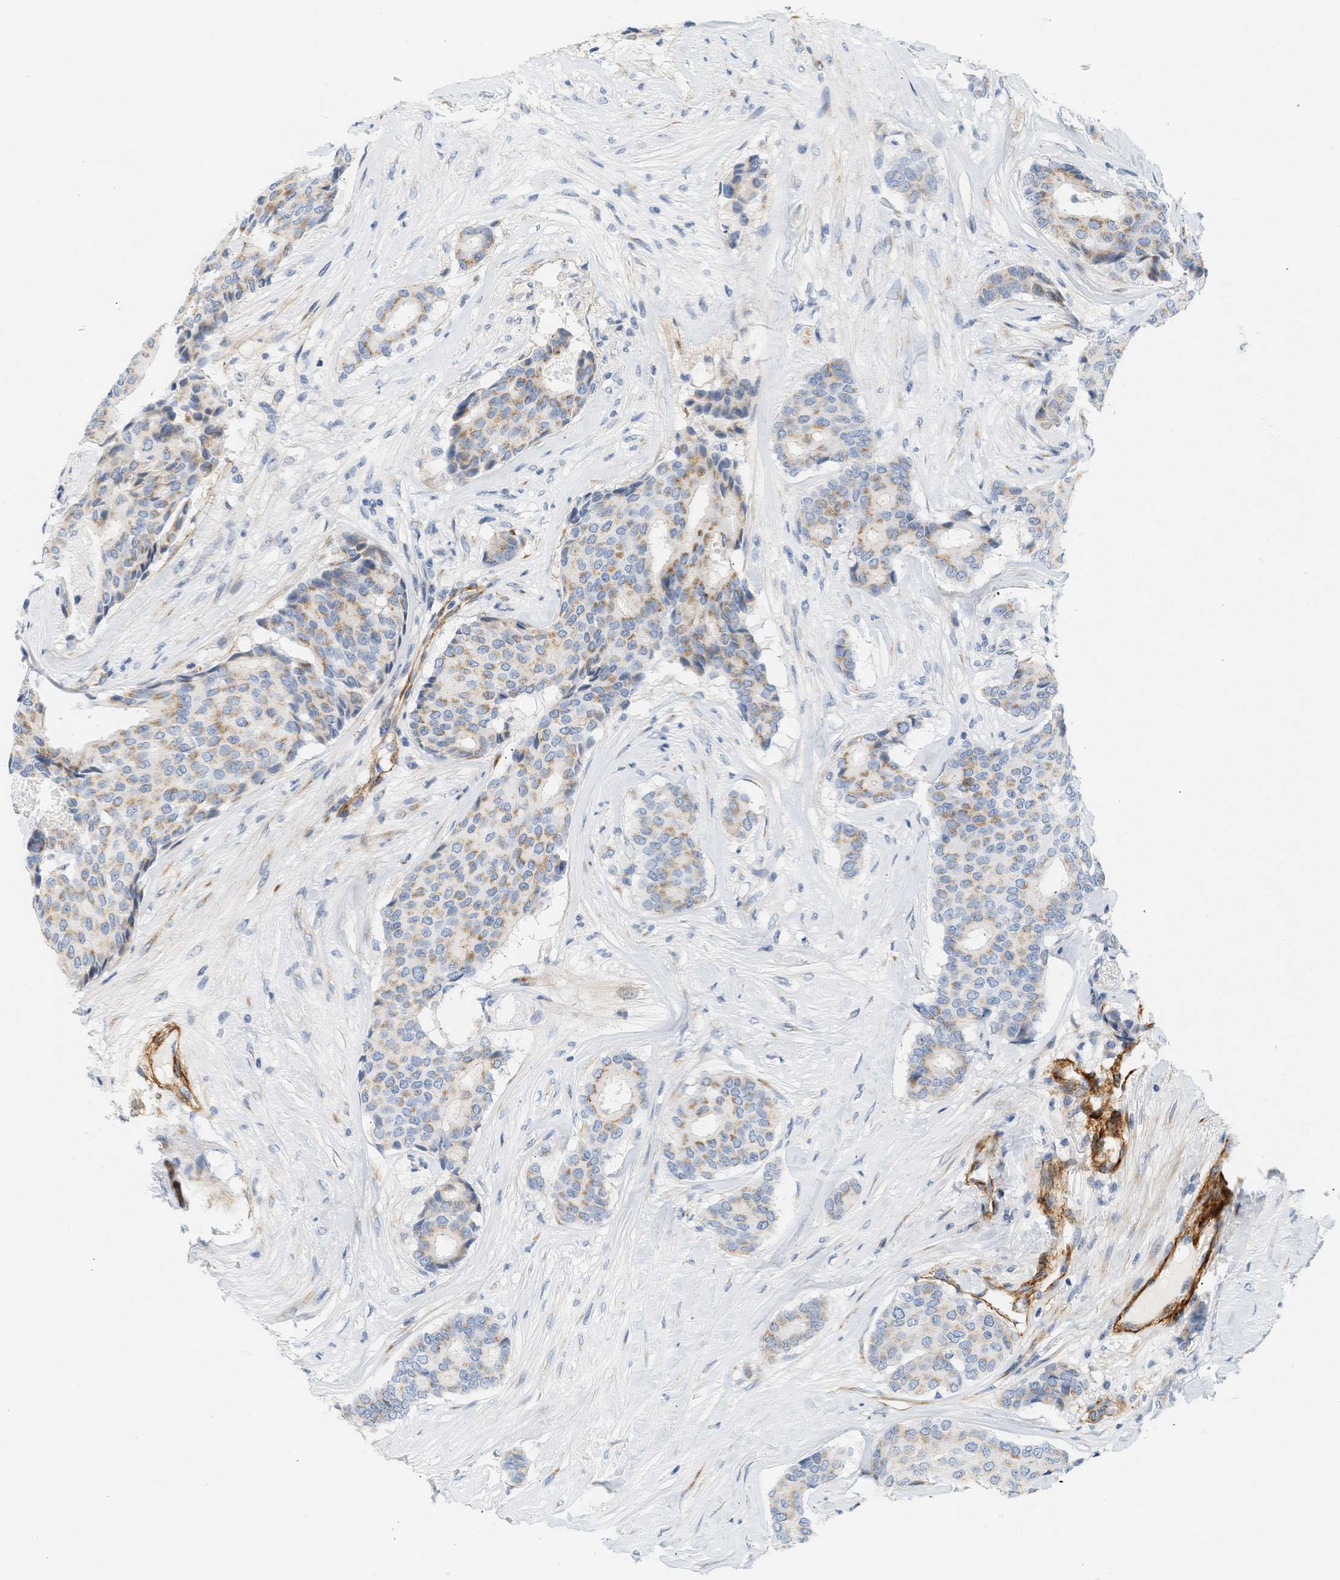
{"staining": {"intensity": "moderate", "quantity": "25%-75%", "location": "cytoplasmic/membranous"}, "tissue": "breast cancer", "cell_type": "Tumor cells", "image_type": "cancer", "snomed": [{"axis": "morphology", "description": "Duct carcinoma"}, {"axis": "topography", "description": "Breast"}], "caption": "Immunohistochemical staining of human breast cancer exhibits medium levels of moderate cytoplasmic/membranous expression in approximately 25%-75% of tumor cells.", "gene": "SLC30A7", "patient": {"sex": "female", "age": 75}}